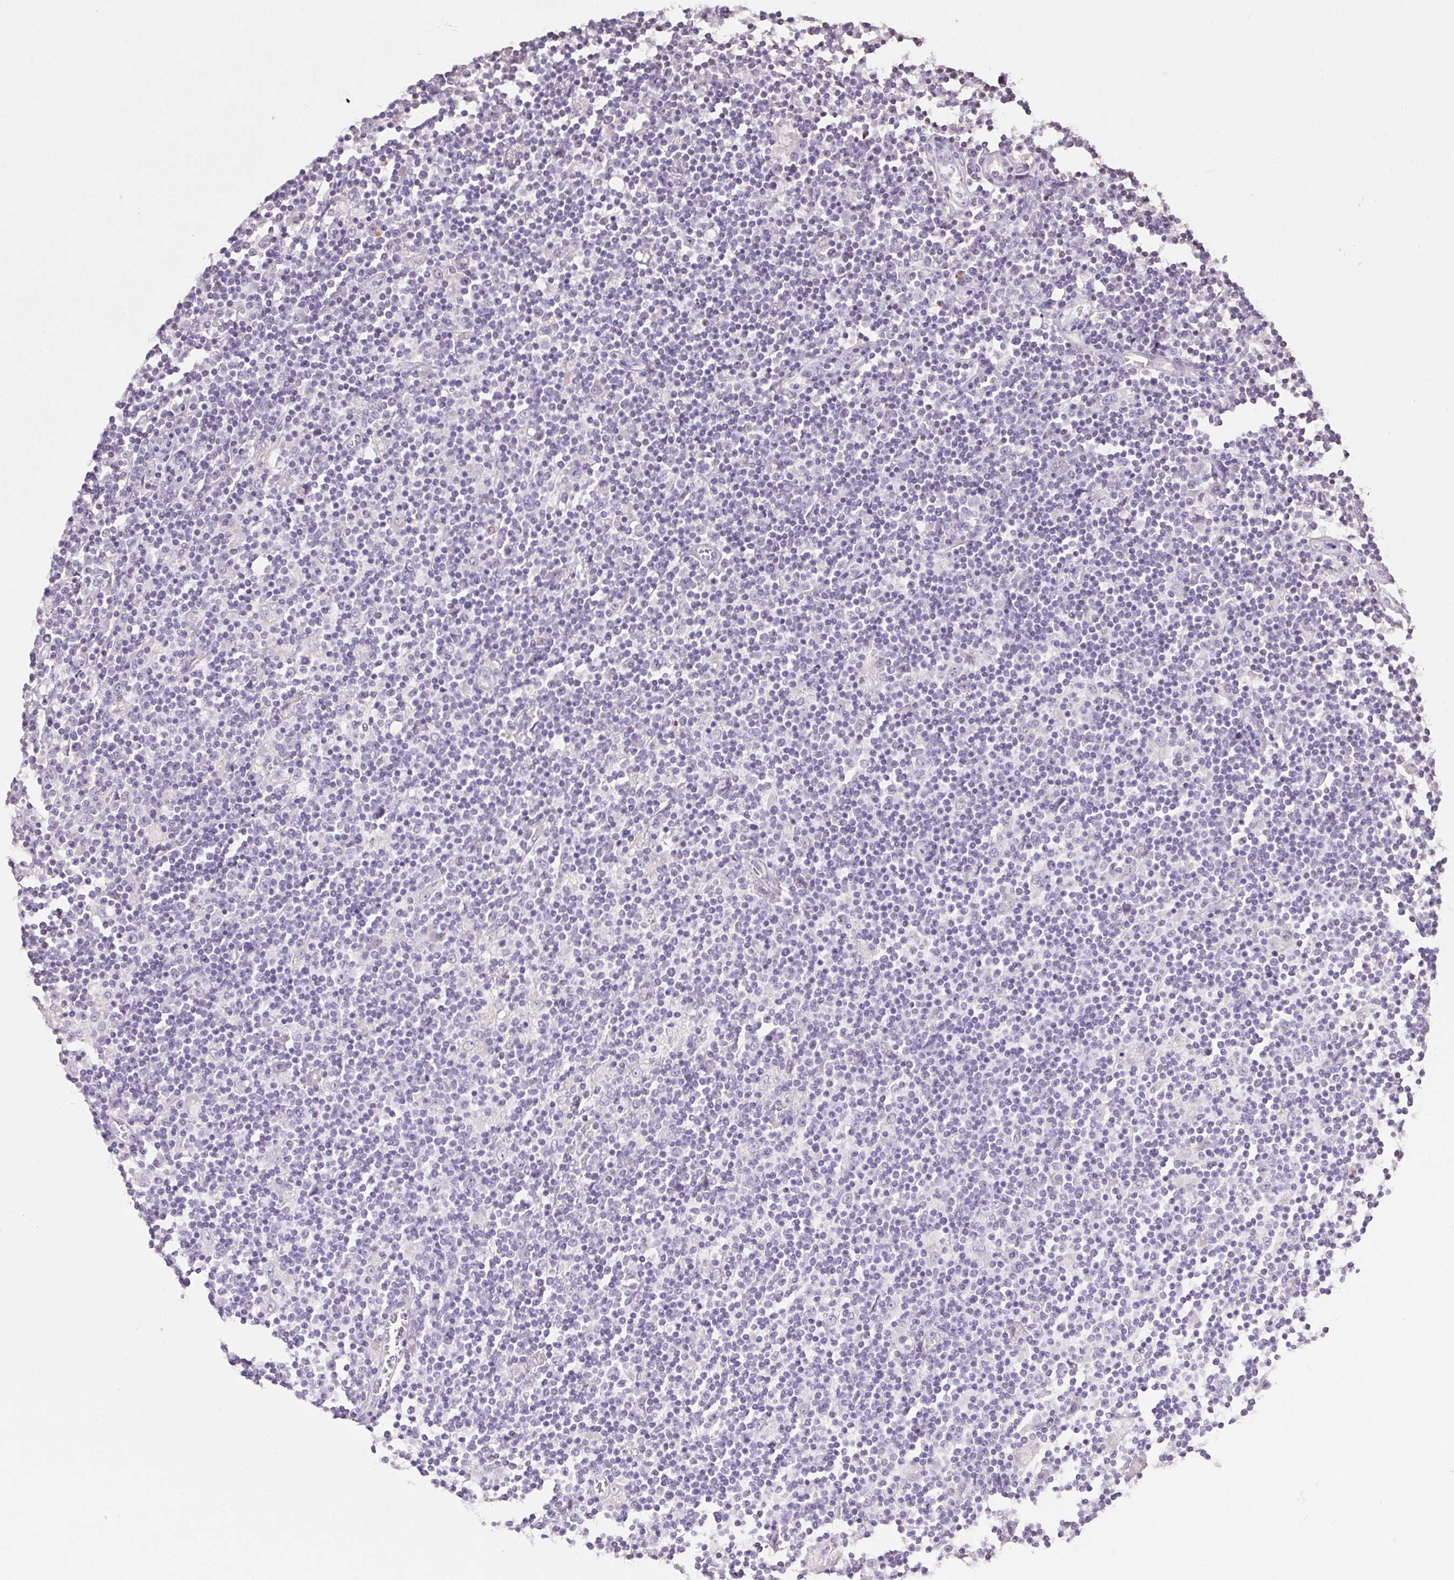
{"staining": {"intensity": "negative", "quantity": "none", "location": "none"}, "tissue": "lymphoma", "cell_type": "Tumor cells", "image_type": "cancer", "snomed": [{"axis": "morphology", "description": "Hodgkin's disease, NOS"}, {"axis": "topography", "description": "Lymph node"}], "caption": "High power microscopy image of an immunohistochemistry (IHC) histopathology image of lymphoma, revealing no significant expression in tumor cells.", "gene": "SYCE2", "patient": {"sex": "male", "age": 40}}